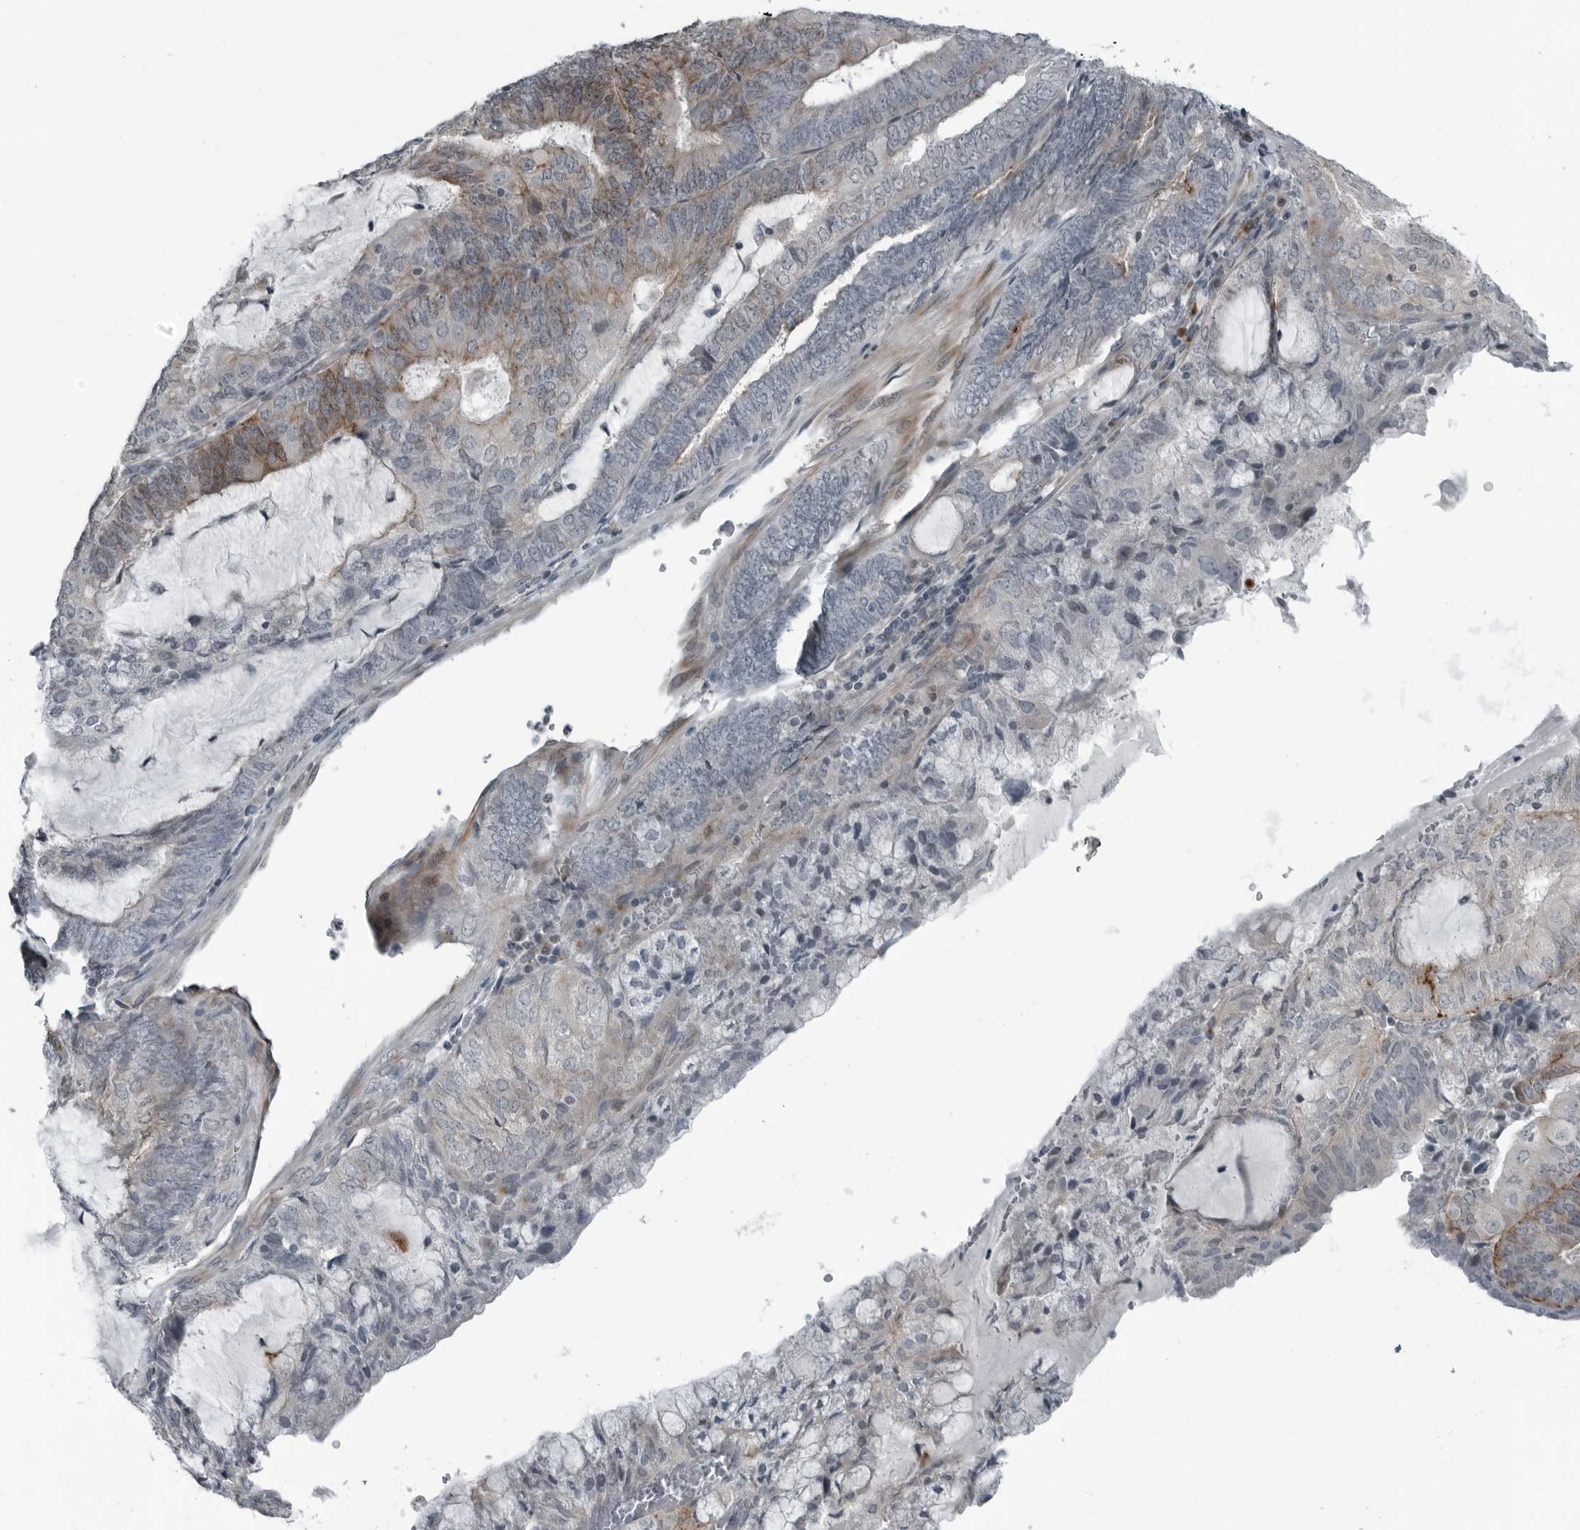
{"staining": {"intensity": "moderate", "quantity": "25%-75%", "location": "cytoplasmic/membranous"}, "tissue": "endometrial cancer", "cell_type": "Tumor cells", "image_type": "cancer", "snomed": [{"axis": "morphology", "description": "Adenocarcinoma, NOS"}, {"axis": "topography", "description": "Endometrium"}], "caption": "This is a photomicrograph of immunohistochemistry staining of endometrial adenocarcinoma, which shows moderate positivity in the cytoplasmic/membranous of tumor cells.", "gene": "GAK", "patient": {"sex": "female", "age": 81}}